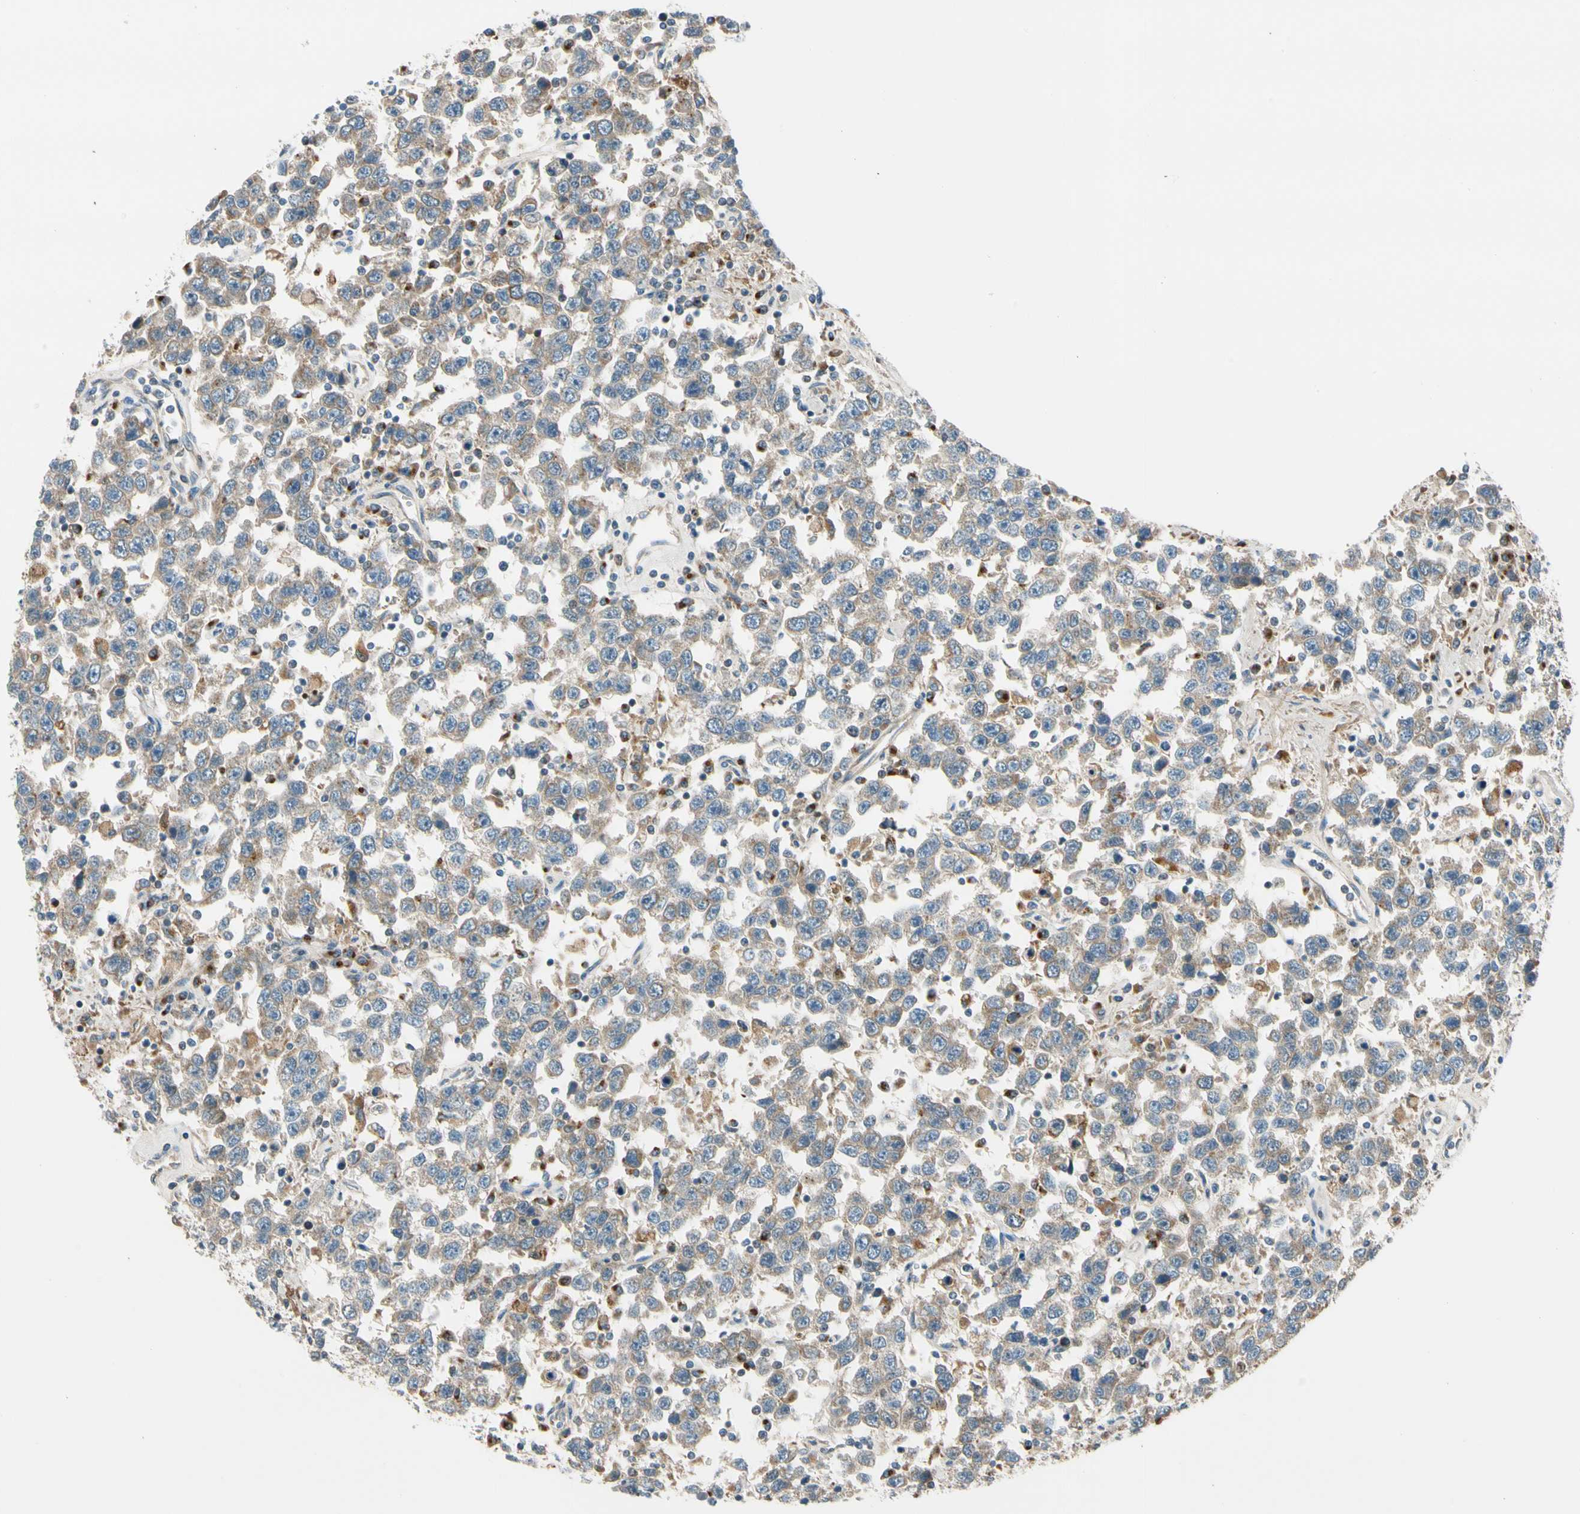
{"staining": {"intensity": "weak", "quantity": ">75%", "location": "cytoplasmic/membranous"}, "tissue": "testis cancer", "cell_type": "Tumor cells", "image_type": "cancer", "snomed": [{"axis": "morphology", "description": "Seminoma, NOS"}, {"axis": "topography", "description": "Testis"}], "caption": "Immunohistochemical staining of human testis cancer (seminoma) shows weak cytoplasmic/membranous protein expression in about >75% of tumor cells. Using DAB (brown) and hematoxylin (blue) stains, captured at high magnification using brightfield microscopy.", "gene": "MST1R", "patient": {"sex": "male", "age": 41}}